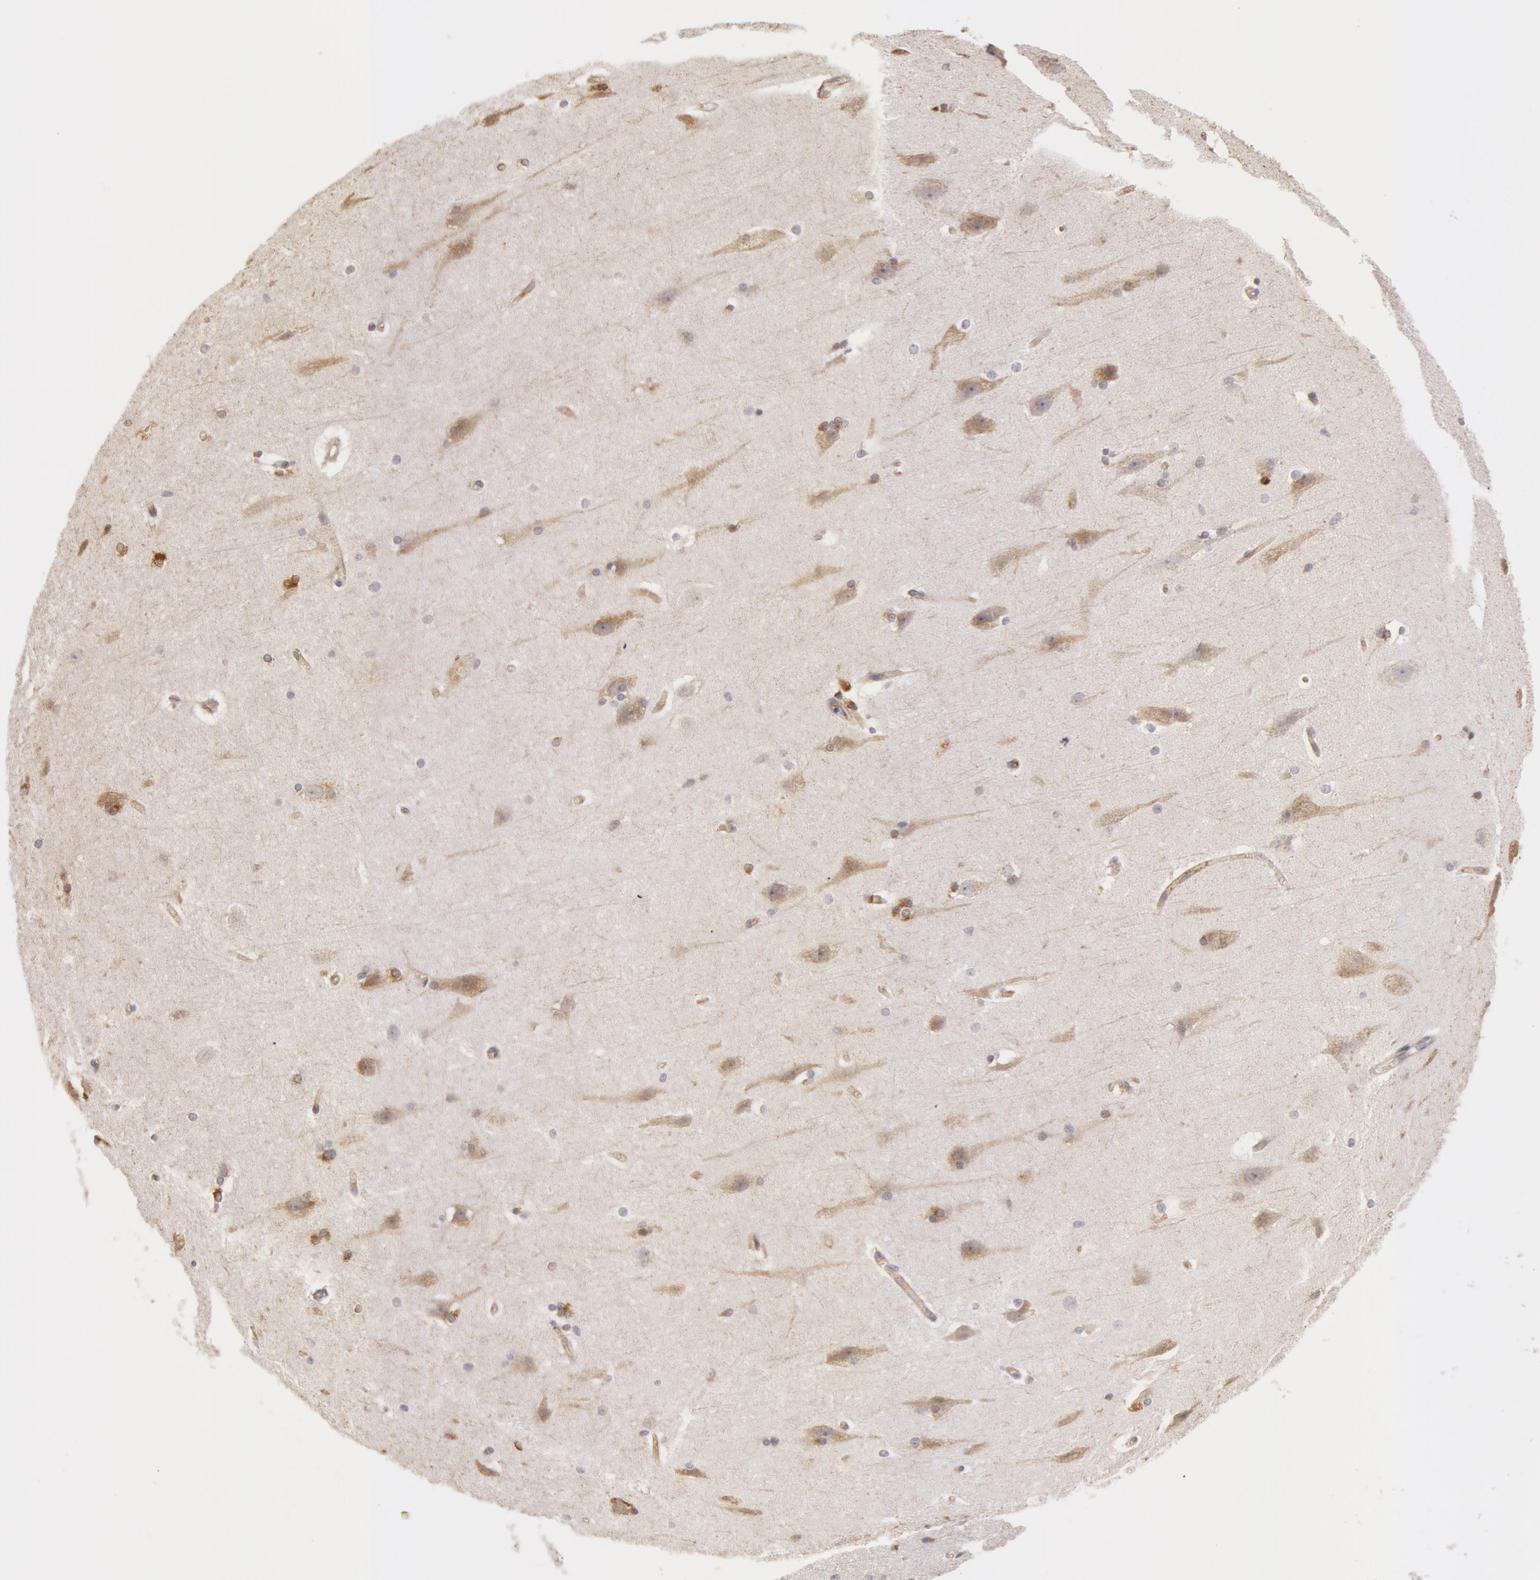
{"staining": {"intensity": "weak", "quantity": ">75%", "location": "cytoplasmic/membranous"}, "tissue": "cerebral cortex", "cell_type": "Endothelial cells", "image_type": "normal", "snomed": [{"axis": "morphology", "description": "Normal tissue, NOS"}, {"axis": "topography", "description": "Cerebral cortex"}, {"axis": "topography", "description": "Hippocampus"}], "caption": "IHC of benign cerebral cortex shows low levels of weak cytoplasmic/membranous positivity in about >75% of endothelial cells.", "gene": "TF", "patient": {"sex": "female", "age": 19}}